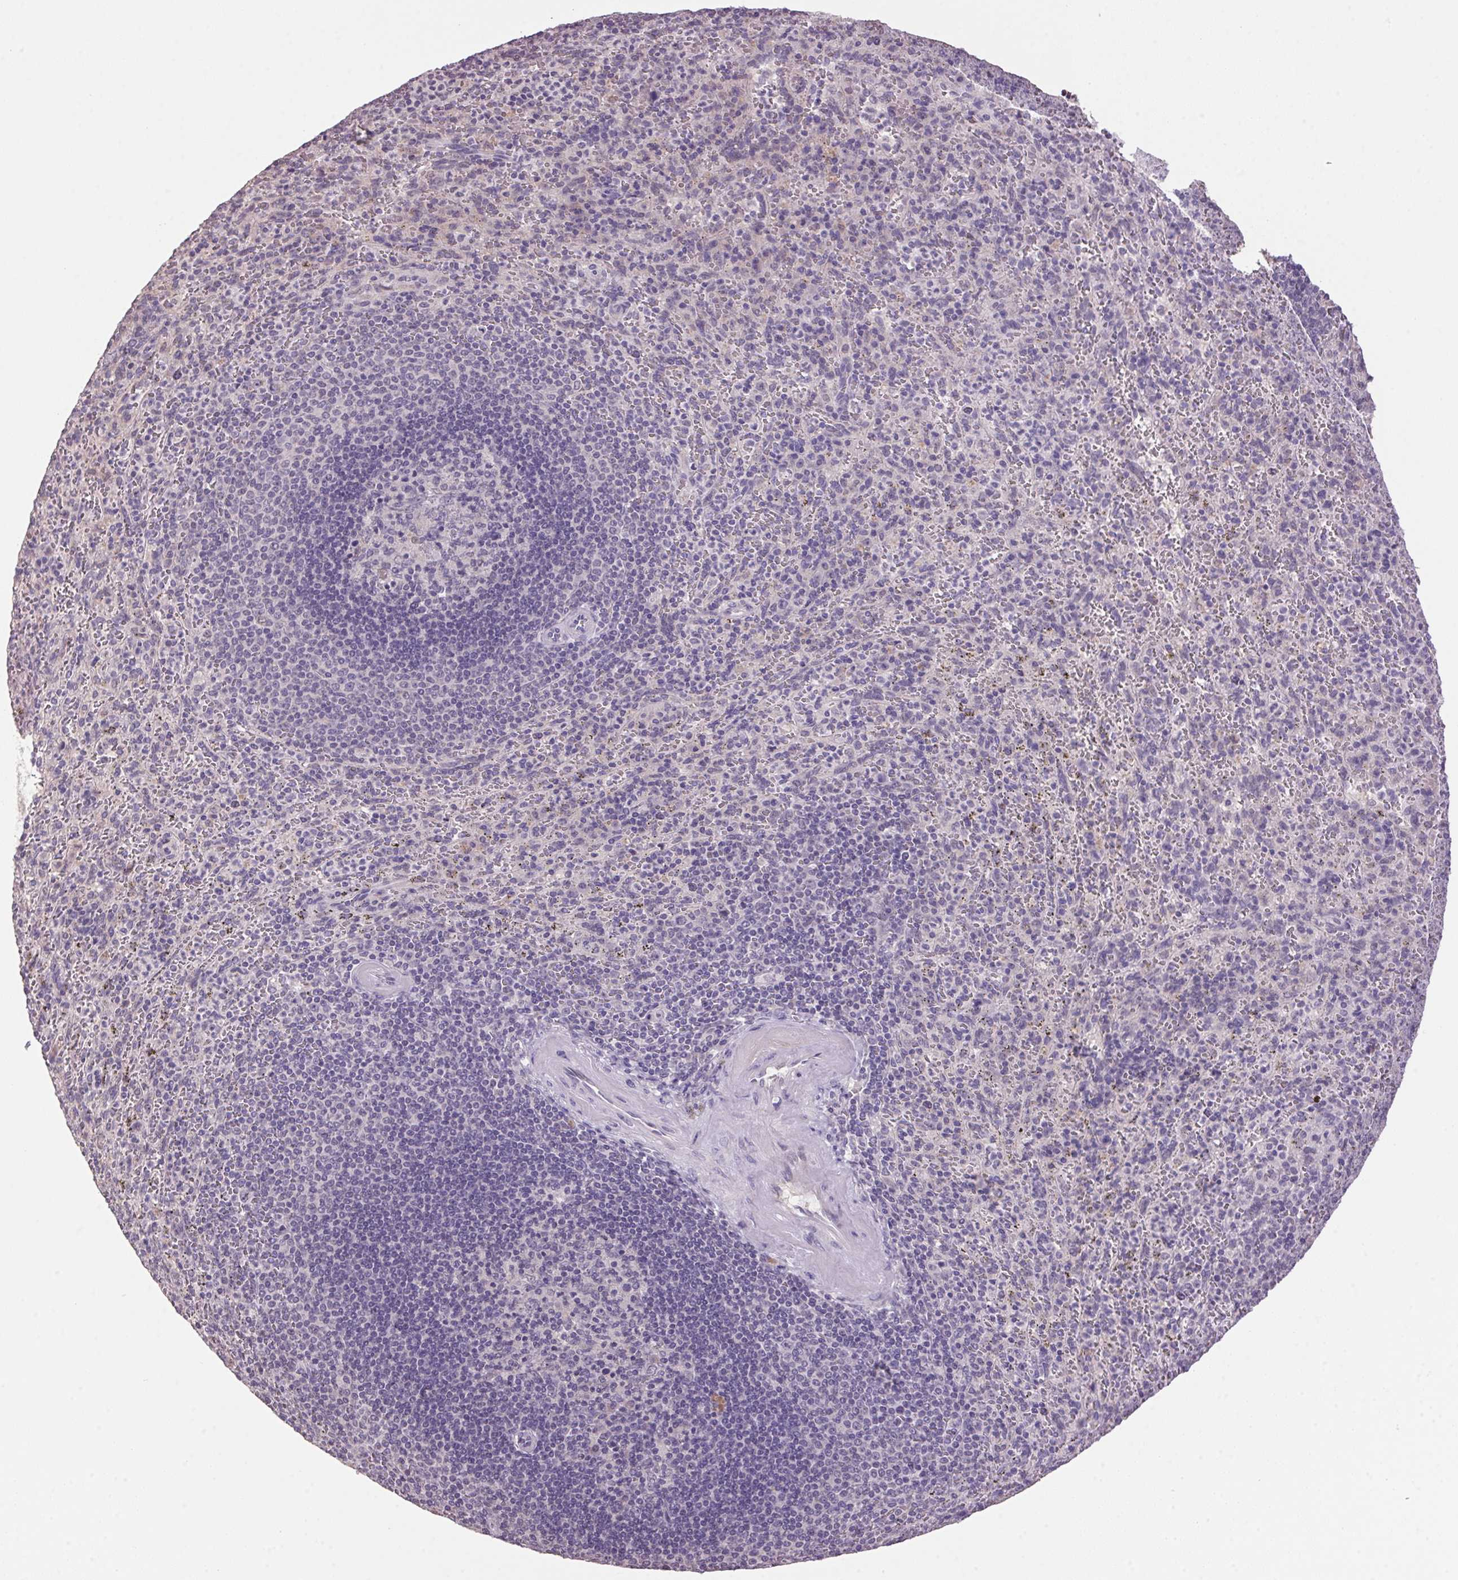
{"staining": {"intensity": "negative", "quantity": "none", "location": "none"}, "tissue": "spleen", "cell_type": "Cells in red pulp", "image_type": "normal", "snomed": [{"axis": "morphology", "description": "Normal tissue, NOS"}, {"axis": "topography", "description": "Spleen"}], "caption": "Immunohistochemical staining of benign human spleen displays no significant expression in cells in red pulp. (Stains: DAB immunohistochemistry with hematoxylin counter stain, Microscopy: brightfield microscopy at high magnification).", "gene": "VWA3B", "patient": {"sex": "male", "age": 57}}